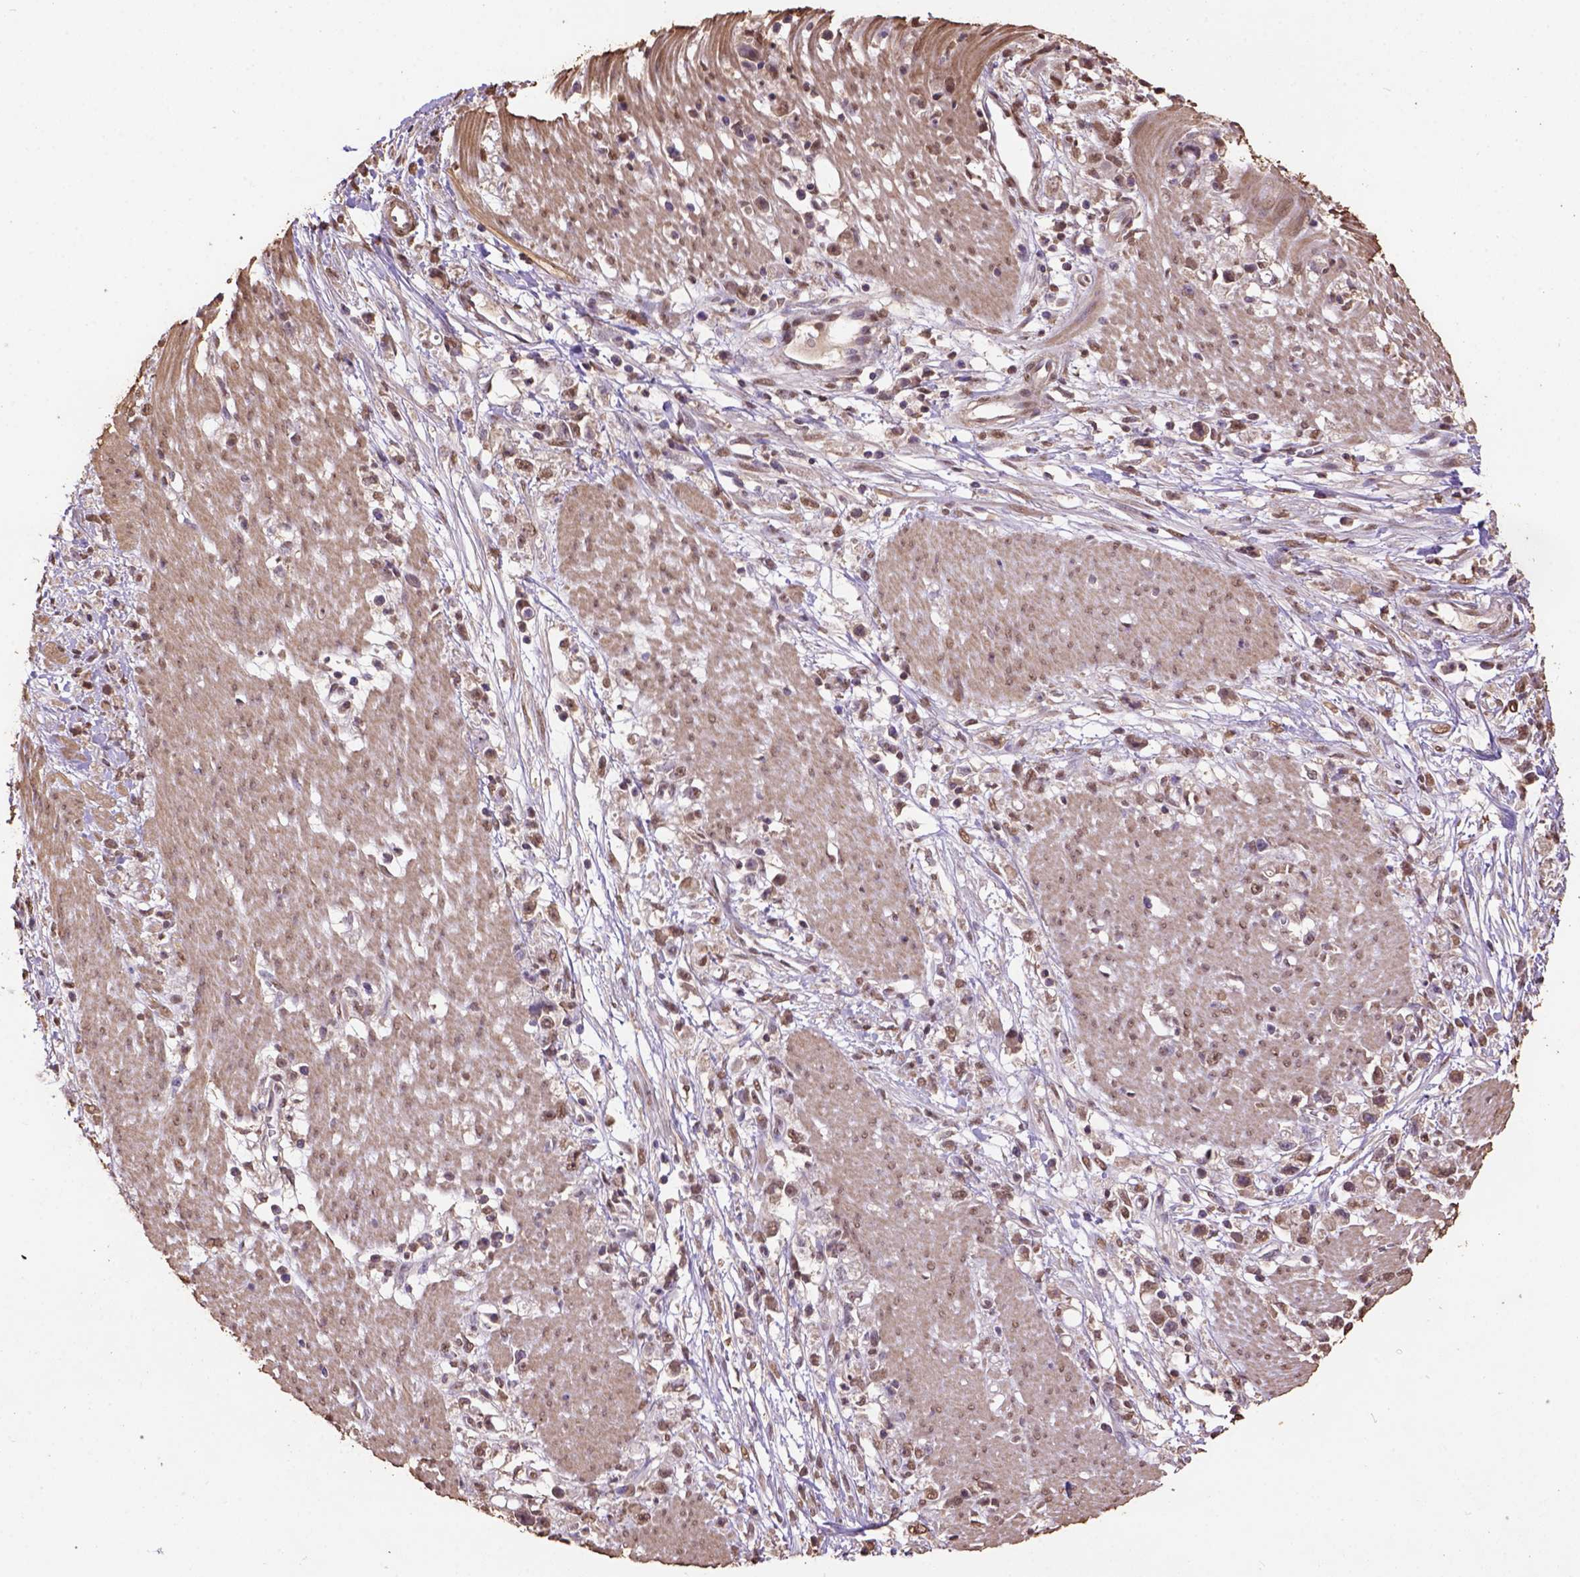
{"staining": {"intensity": "moderate", "quantity": ">75%", "location": "nuclear"}, "tissue": "stomach cancer", "cell_type": "Tumor cells", "image_type": "cancer", "snomed": [{"axis": "morphology", "description": "Adenocarcinoma, NOS"}, {"axis": "topography", "description": "Stomach"}], "caption": "Immunohistochemistry (IHC) (DAB (3,3'-diaminobenzidine)) staining of stomach cancer (adenocarcinoma) exhibits moderate nuclear protein staining in approximately >75% of tumor cells.", "gene": "CSTF2T", "patient": {"sex": "female", "age": 59}}